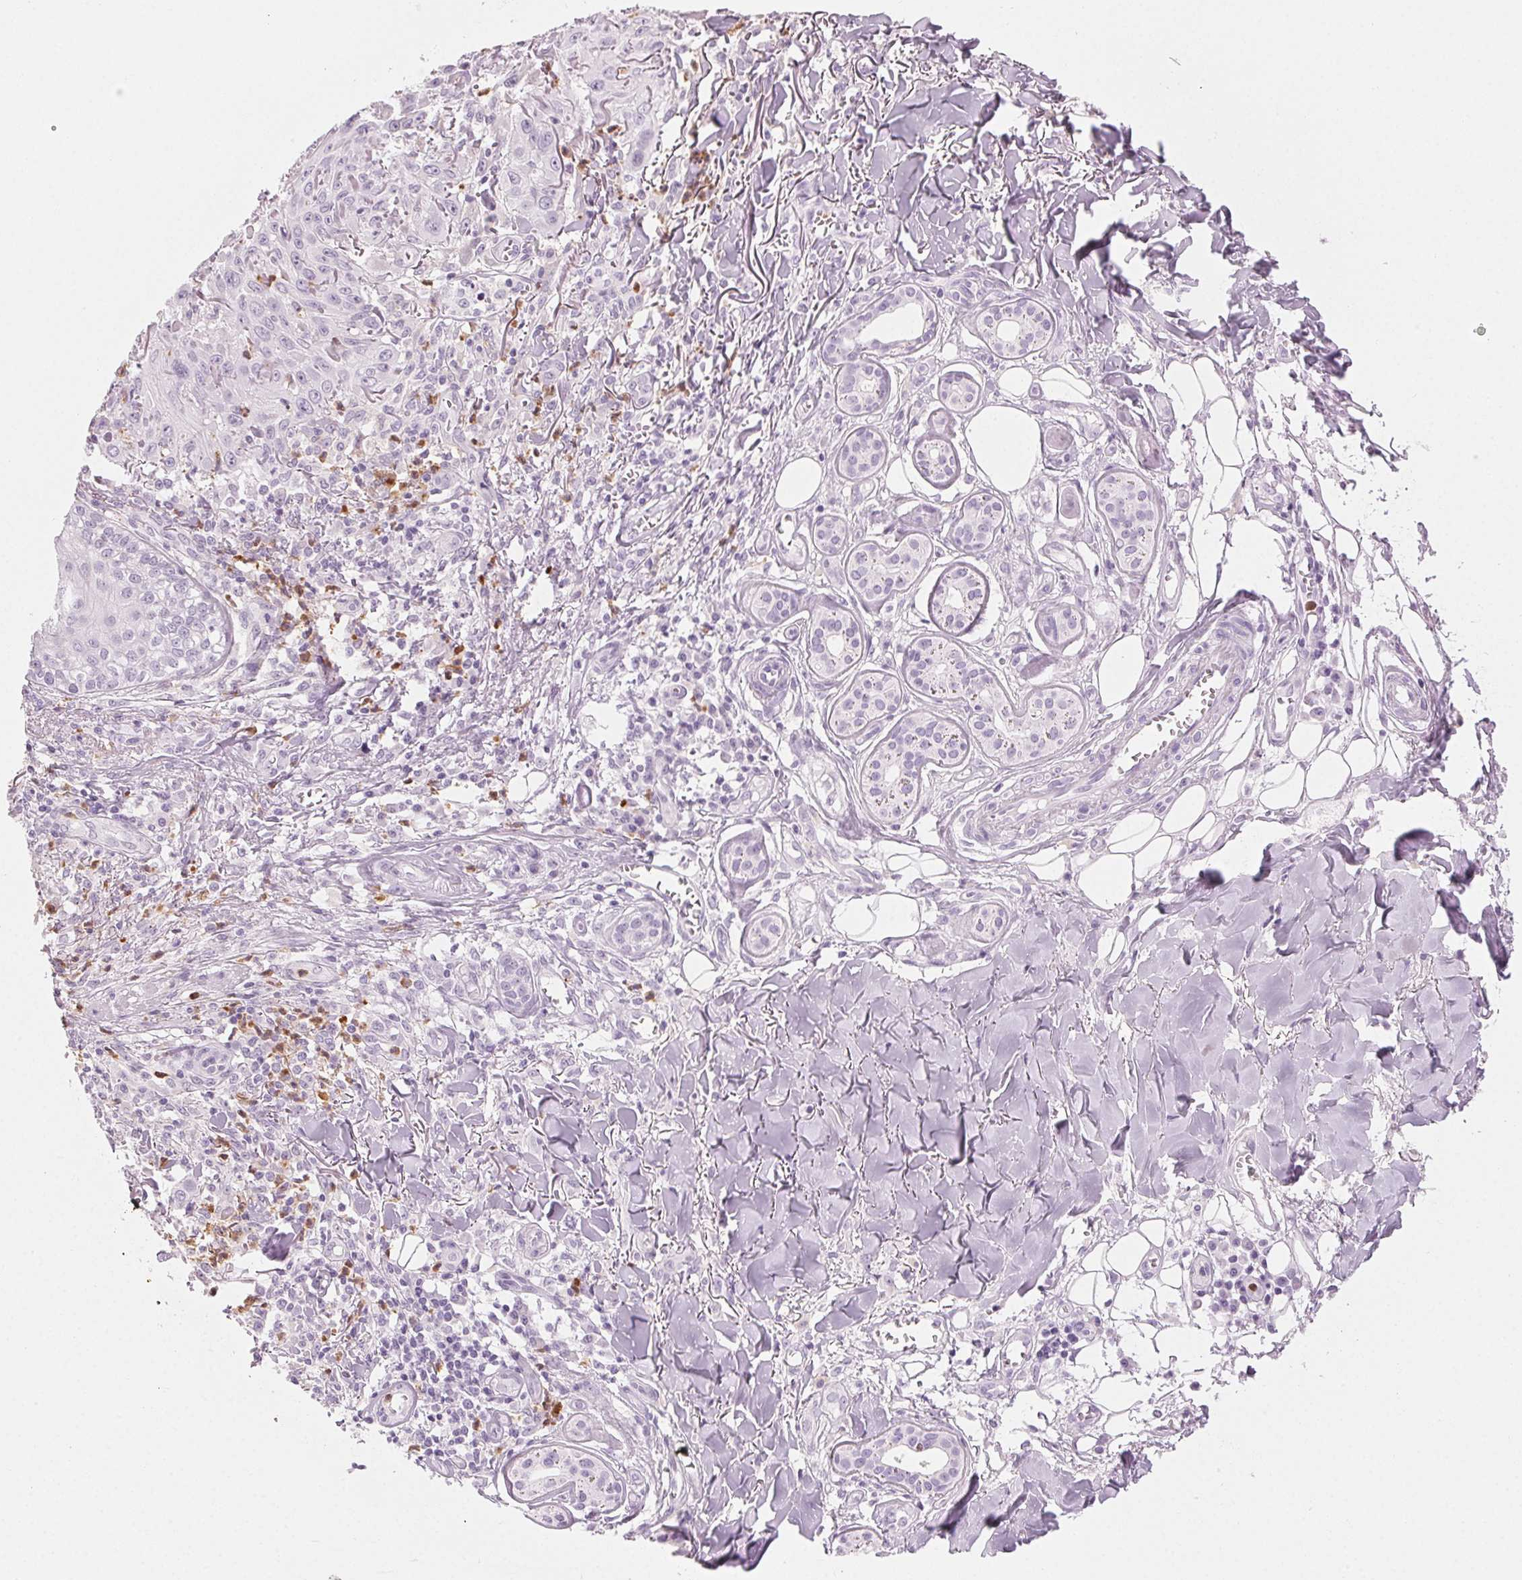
{"staining": {"intensity": "negative", "quantity": "none", "location": "none"}, "tissue": "skin cancer", "cell_type": "Tumor cells", "image_type": "cancer", "snomed": [{"axis": "morphology", "description": "Squamous cell carcinoma, NOS"}, {"axis": "topography", "description": "Skin"}], "caption": "Tumor cells are negative for protein expression in human squamous cell carcinoma (skin).", "gene": "MPO", "patient": {"sex": "male", "age": 75}}